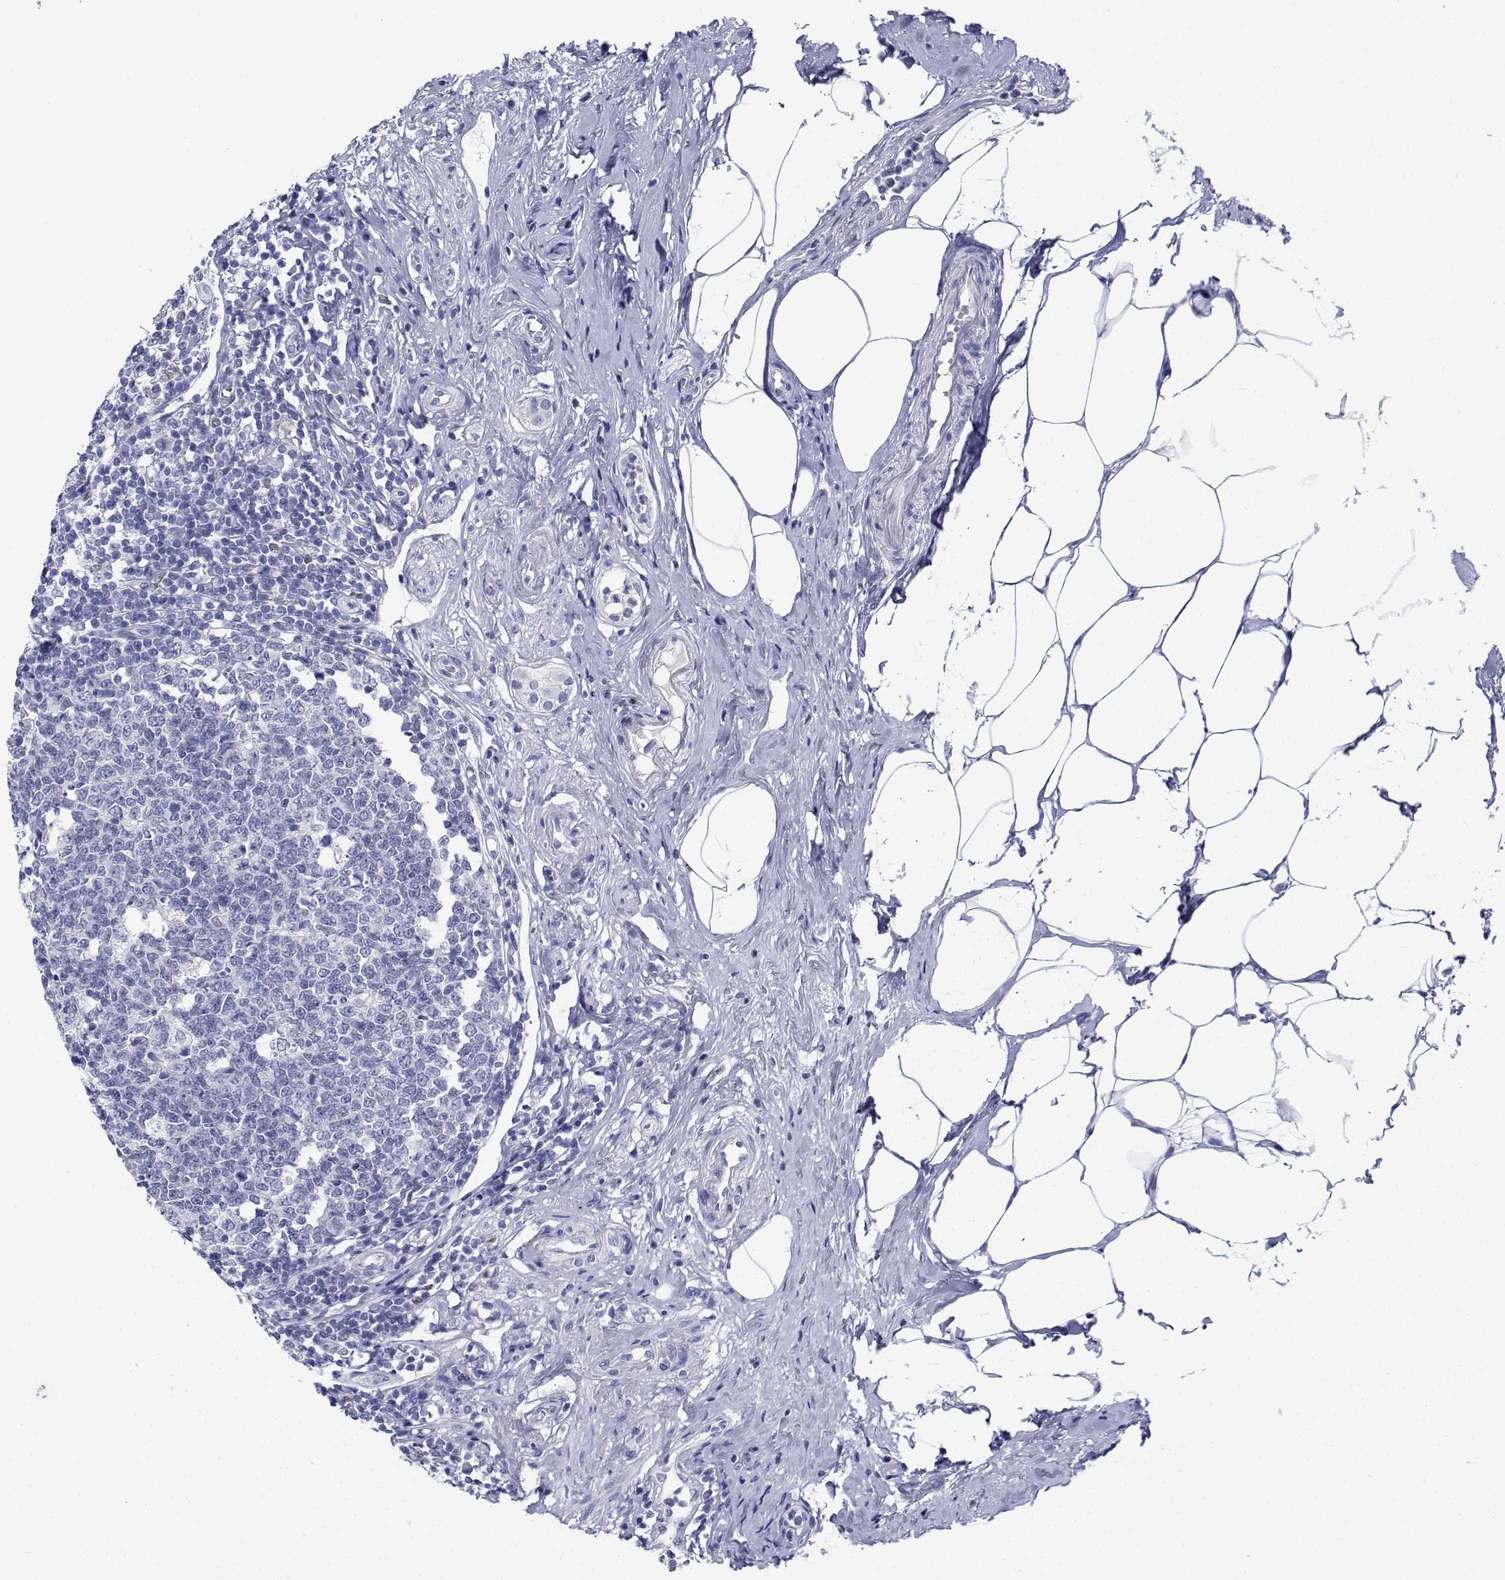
{"staining": {"intensity": "negative", "quantity": "none", "location": "none"}, "tissue": "appendix", "cell_type": "Glandular cells", "image_type": "normal", "snomed": [{"axis": "morphology", "description": "Normal tissue, NOS"}, {"axis": "morphology", "description": "Carcinoma, endometroid"}, {"axis": "topography", "description": "Appendix"}, {"axis": "topography", "description": "Colon"}], "caption": "IHC image of normal human appendix stained for a protein (brown), which displays no expression in glandular cells. The staining was performed using DAB (3,3'-diaminobenzidine) to visualize the protein expression in brown, while the nuclei were stained in blue with hematoxylin (Magnification: 20x).", "gene": "PLXNA4", "patient": {"sex": "female", "age": 60}}